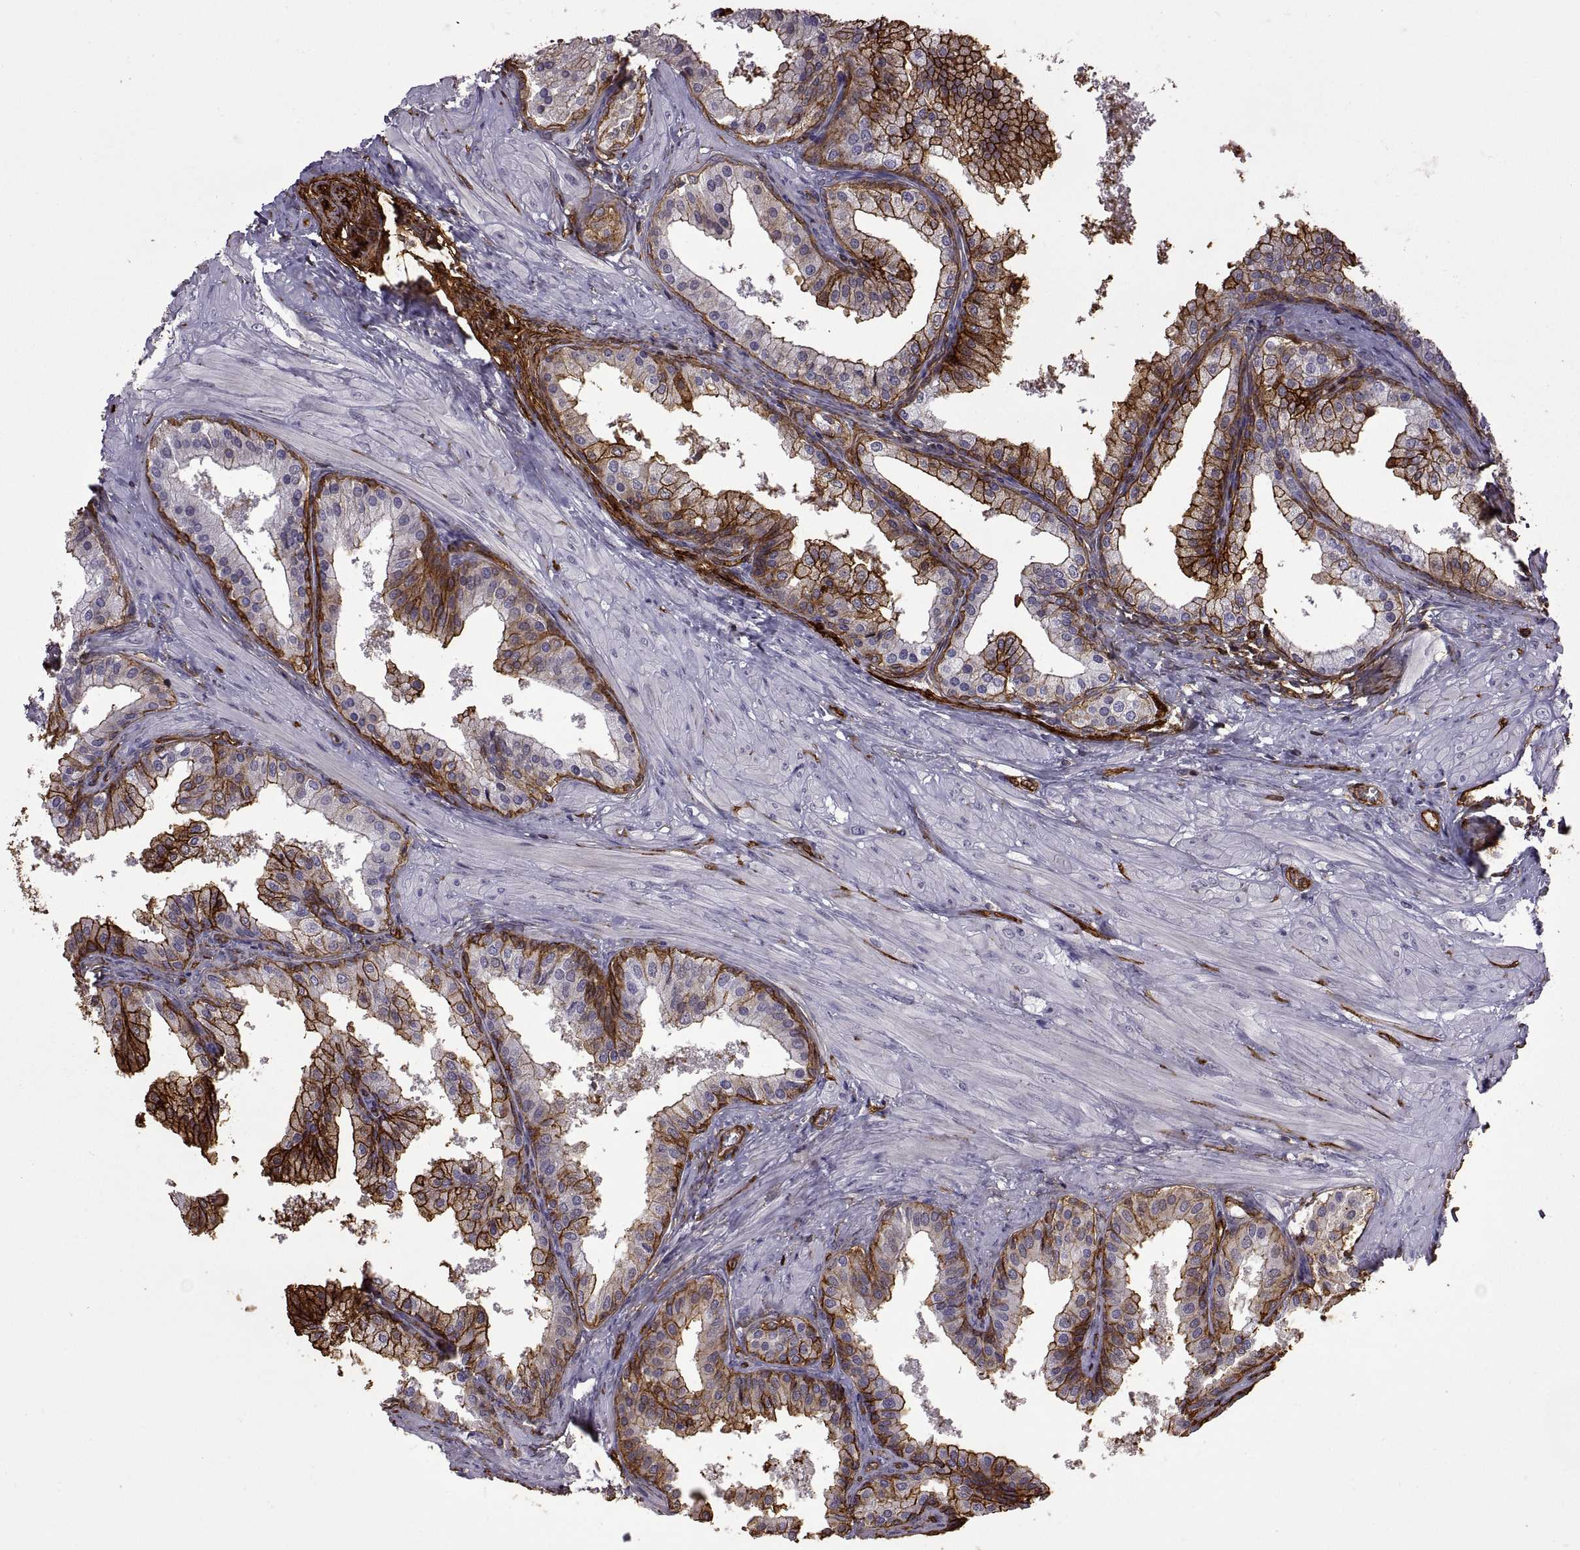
{"staining": {"intensity": "strong", "quantity": "25%-75%", "location": "cytoplasmic/membranous"}, "tissue": "prostate cancer", "cell_type": "Tumor cells", "image_type": "cancer", "snomed": [{"axis": "morphology", "description": "Adenocarcinoma, Low grade"}, {"axis": "topography", "description": "Prostate"}], "caption": "Immunohistochemical staining of human prostate cancer (low-grade adenocarcinoma) exhibits high levels of strong cytoplasmic/membranous expression in about 25%-75% of tumor cells.", "gene": "S100A10", "patient": {"sex": "male", "age": 56}}